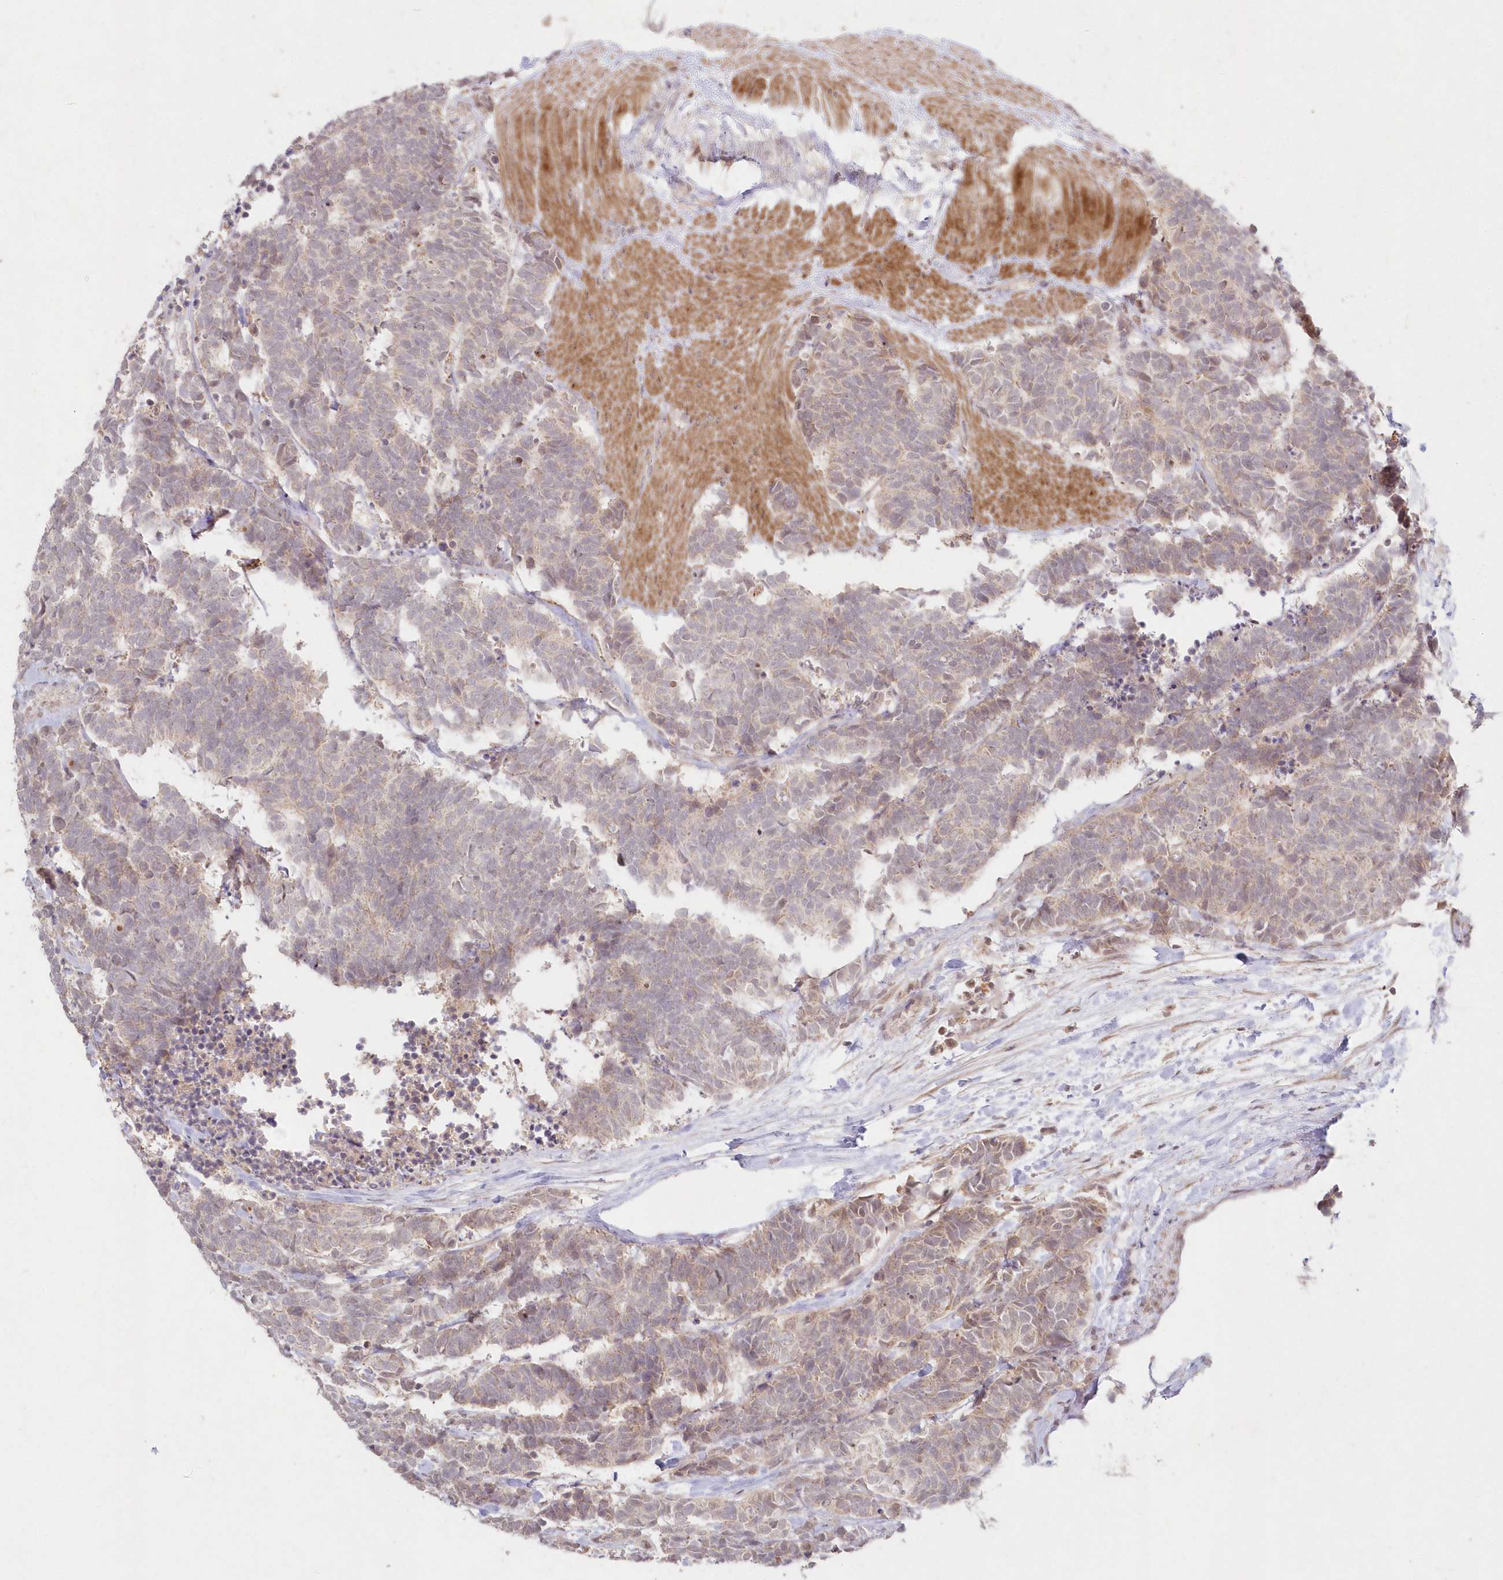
{"staining": {"intensity": "weak", "quantity": "<25%", "location": "nuclear"}, "tissue": "carcinoid", "cell_type": "Tumor cells", "image_type": "cancer", "snomed": [{"axis": "morphology", "description": "Carcinoma, NOS"}, {"axis": "morphology", "description": "Carcinoid, malignant, NOS"}, {"axis": "topography", "description": "Urinary bladder"}], "caption": "There is no significant staining in tumor cells of carcinoid.", "gene": "ASCC1", "patient": {"sex": "male", "age": 57}}